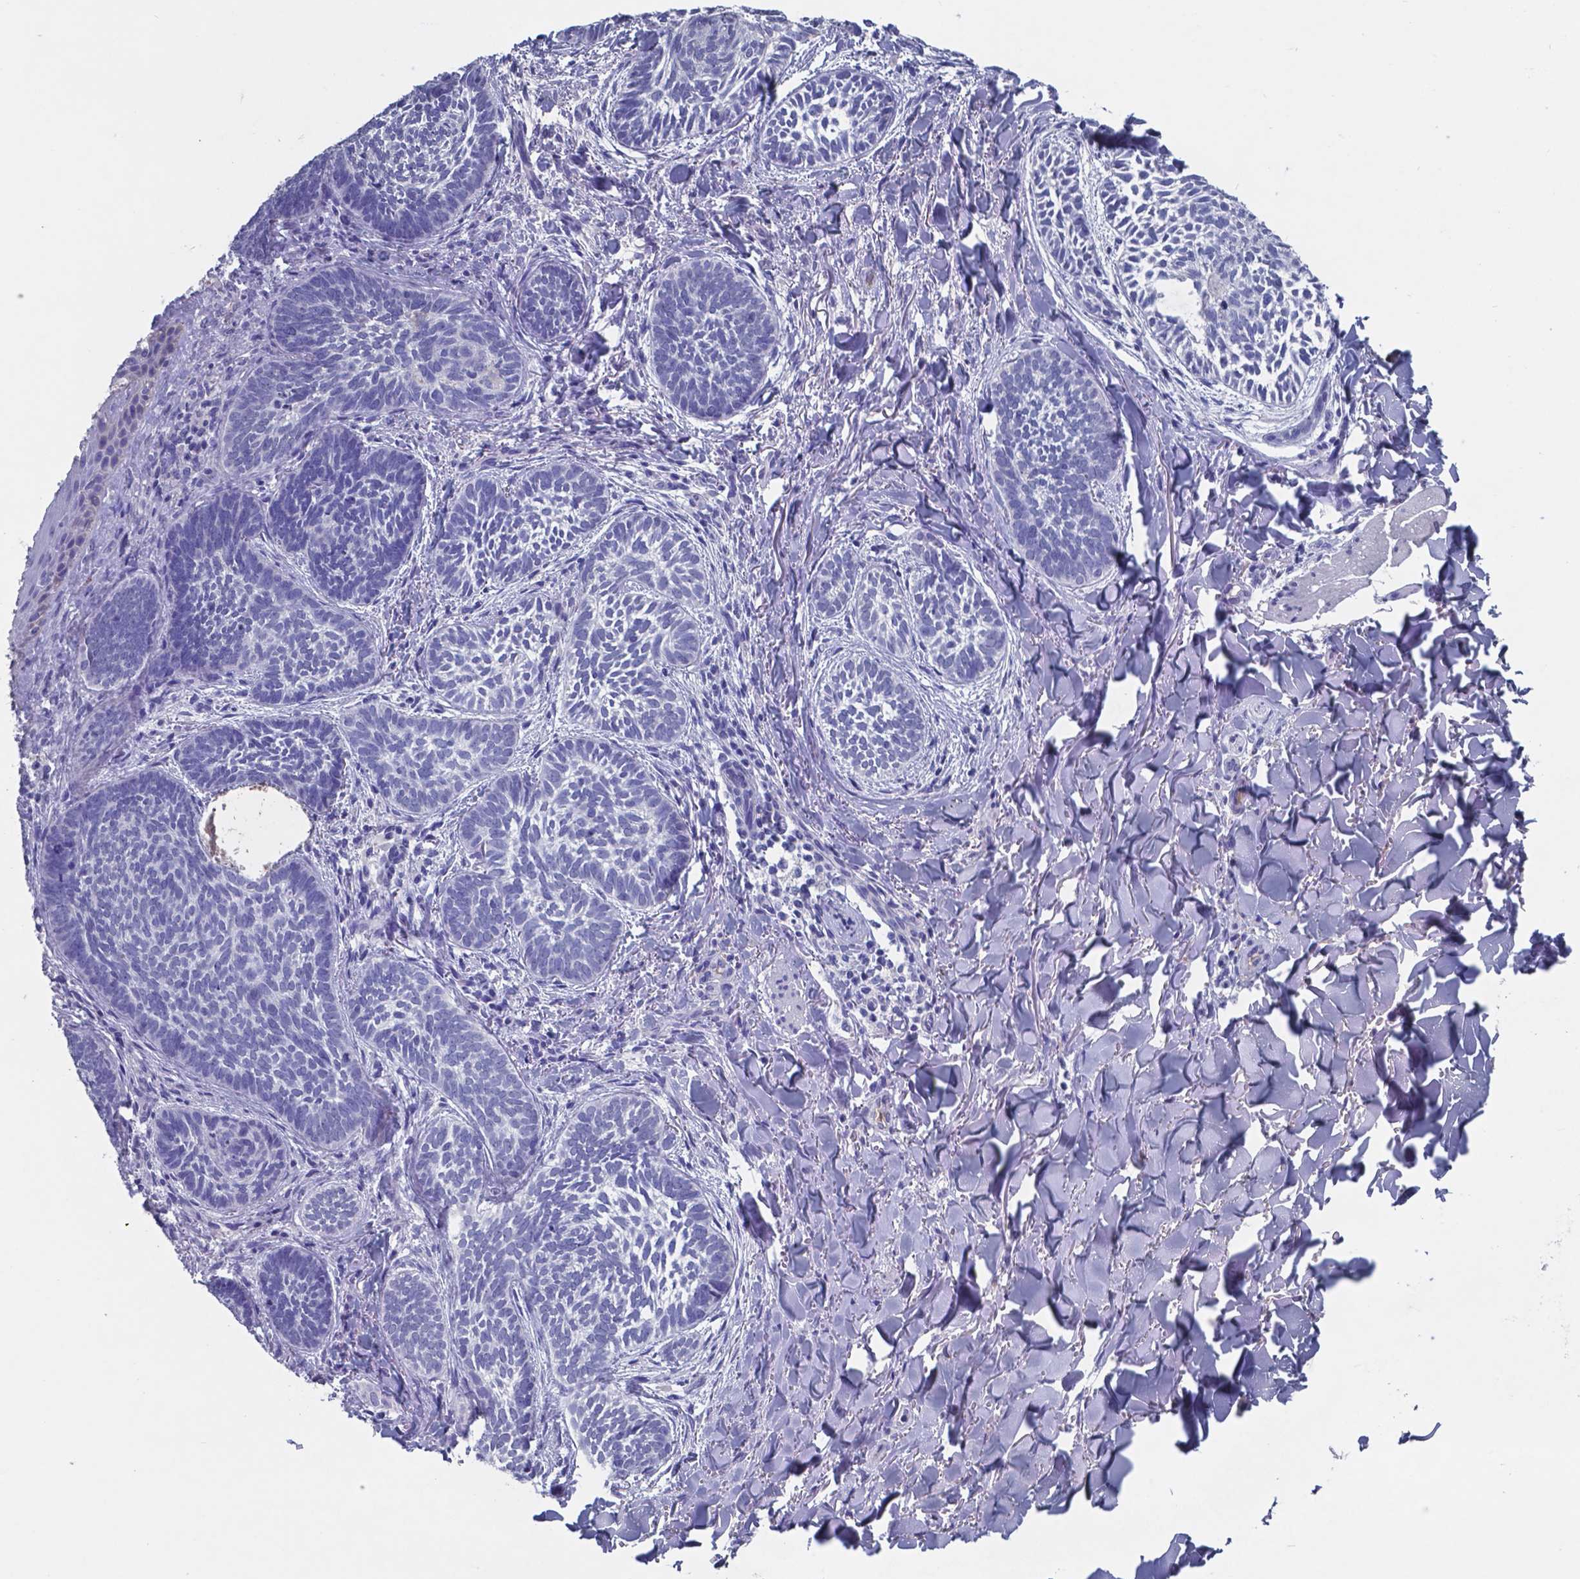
{"staining": {"intensity": "negative", "quantity": "none", "location": "none"}, "tissue": "skin cancer", "cell_type": "Tumor cells", "image_type": "cancer", "snomed": [{"axis": "morphology", "description": "Normal tissue, NOS"}, {"axis": "morphology", "description": "Basal cell carcinoma"}, {"axis": "topography", "description": "Skin"}], "caption": "This micrograph is of skin cancer stained with IHC to label a protein in brown with the nuclei are counter-stained blue. There is no expression in tumor cells.", "gene": "TTR", "patient": {"sex": "male", "age": 46}}